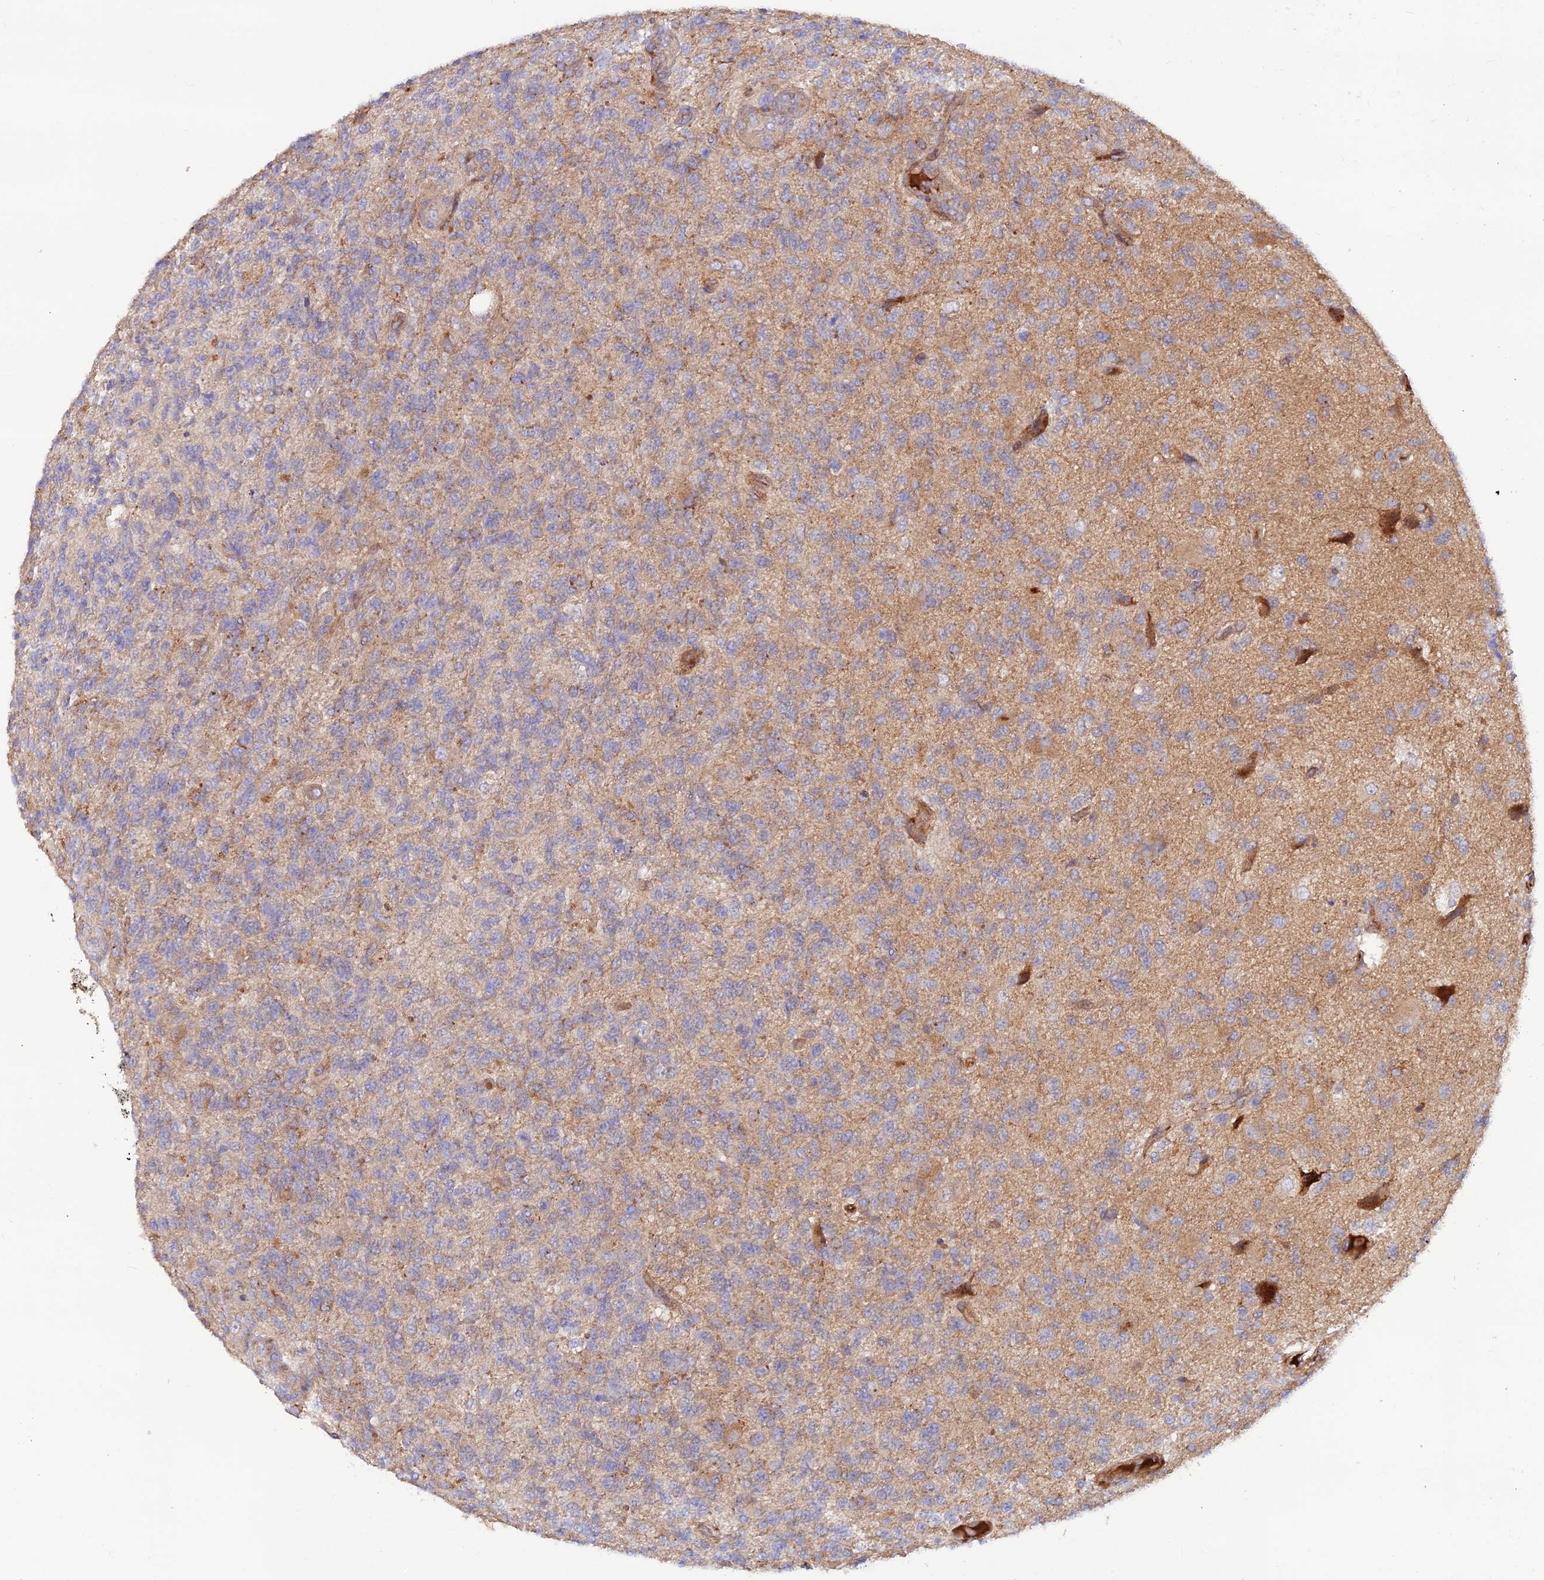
{"staining": {"intensity": "negative", "quantity": "none", "location": "none"}, "tissue": "glioma", "cell_type": "Tumor cells", "image_type": "cancer", "snomed": [{"axis": "morphology", "description": "Glioma, malignant, High grade"}, {"axis": "topography", "description": "Brain"}], "caption": "This is an immunohistochemistry (IHC) image of human glioma. There is no expression in tumor cells.", "gene": "GMCL1", "patient": {"sex": "male", "age": 56}}